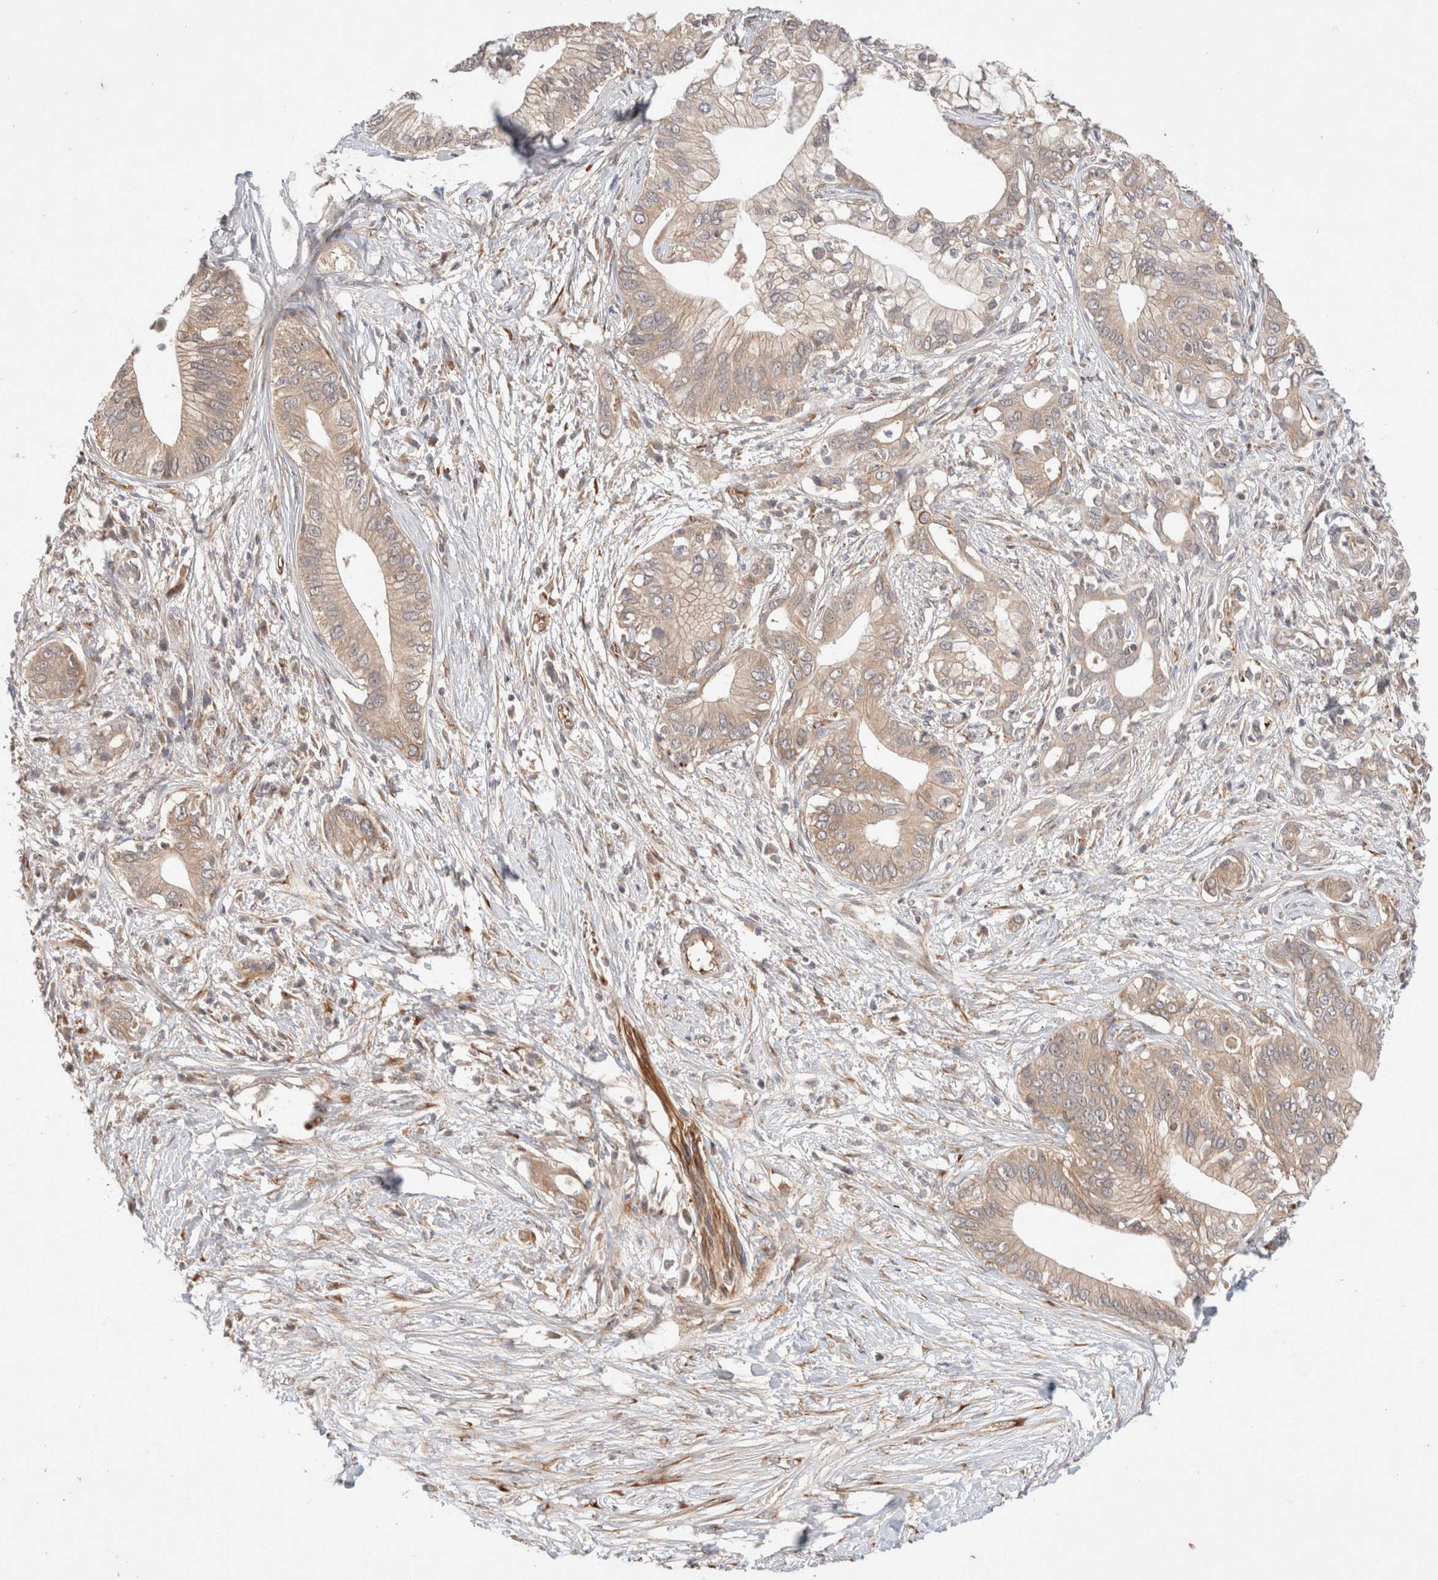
{"staining": {"intensity": "weak", "quantity": ">75%", "location": "cytoplasmic/membranous"}, "tissue": "pancreatic cancer", "cell_type": "Tumor cells", "image_type": "cancer", "snomed": [{"axis": "morphology", "description": "Normal tissue, NOS"}, {"axis": "morphology", "description": "Adenocarcinoma, NOS"}, {"axis": "topography", "description": "Pancreas"}, {"axis": "topography", "description": "Peripheral nerve tissue"}], "caption": "A brown stain highlights weak cytoplasmic/membranous staining of a protein in human pancreatic cancer (adenocarcinoma) tumor cells.", "gene": "KLHL20", "patient": {"sex": "male", "age": 59}}